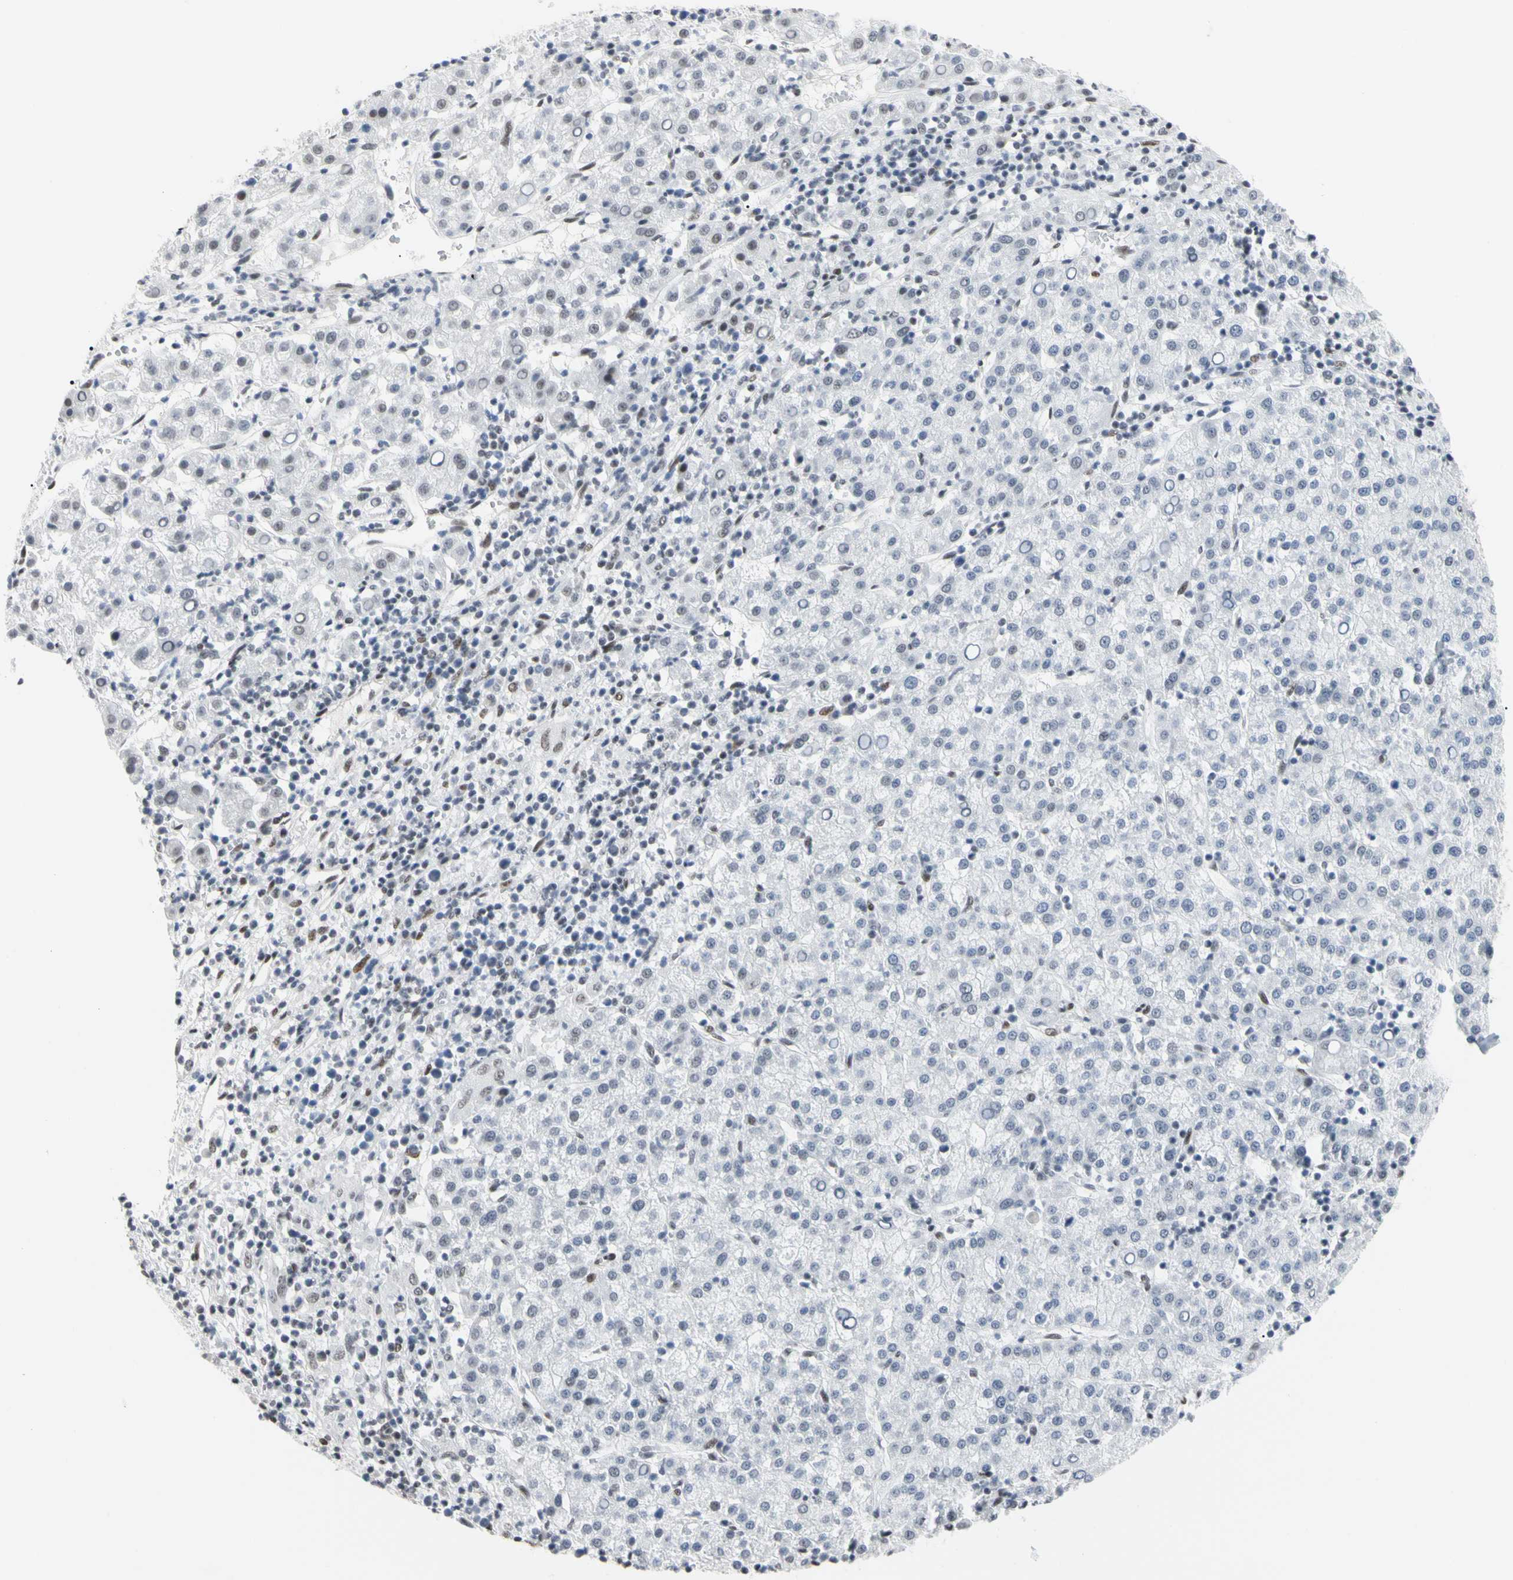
{"staining": {"intensity": "weak", "quantity": "<25%", "location": "nuclear"}, "tissue": "liver cancer", "cell_type": "Tumor cells", "image_type": "cancer", "snomed": [{"axis": "morphology", "description": "Carcinoma, Hepatocellular, NOS"}, {"axis": "topography", "description": "Liver"}], "caption": "IHC photomicrograph of human liver hepatocellular carcinoma stained for a protein (brown), which displays no expression in tumor cells.", "gene": "FAM98B", "patient": {"sex": "female", "age": 58}}